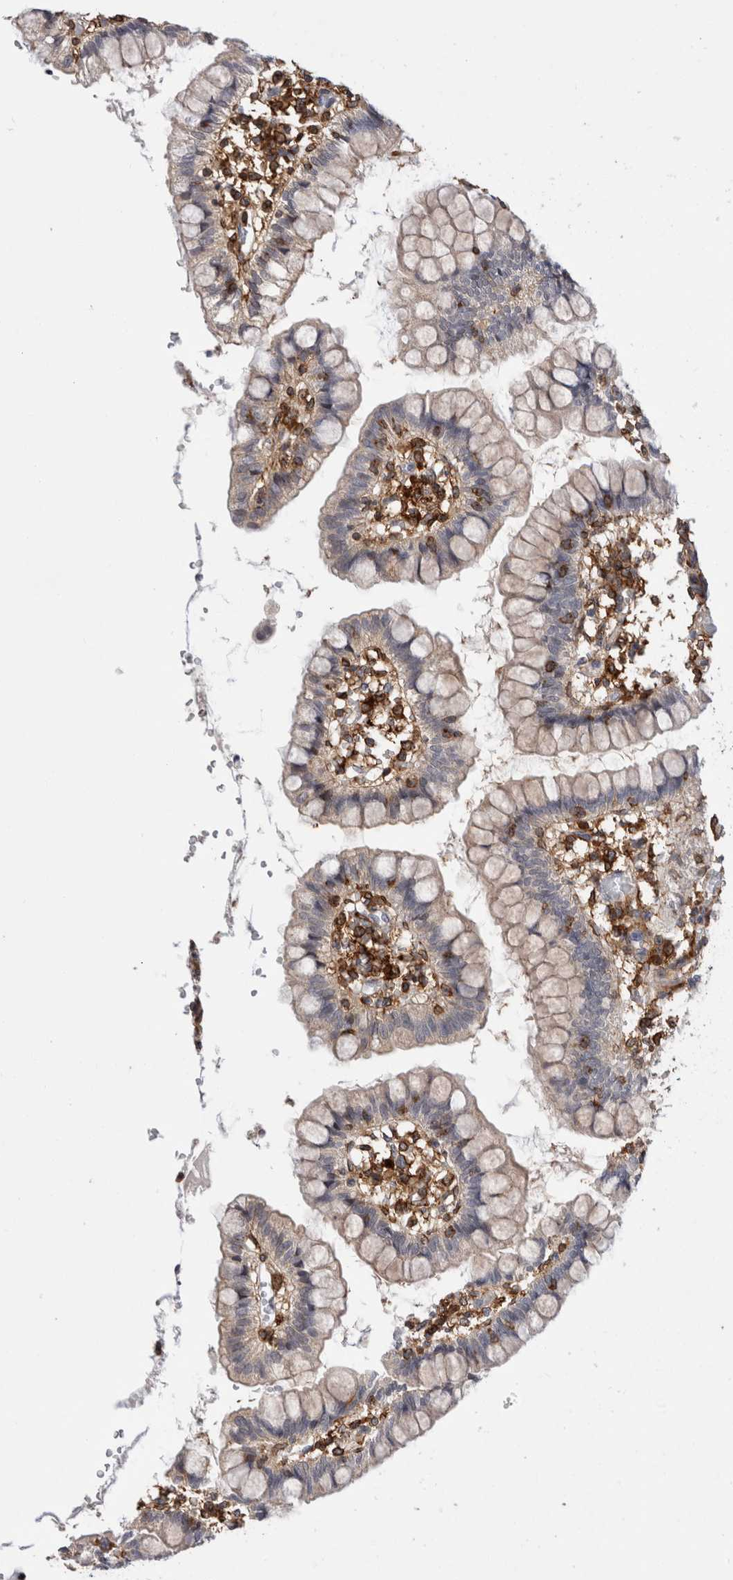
{"staining": {"intensity": "weak", "quantity": "<25%", "location": "cytoplasmic/membranous"}, "tissue": "small intestine", "cell_type": "Glandular cells", "image_type": "normal", "snomed": [{"axis": "morphology", "description": "Normal tissue, NOS"}, {"axis": "morphology", "description": "Developmental malformation"}, {"axis": "topography", "description": "Small intestine"}], "caption": "Immunohistochemistry of normal human small intestine displays no positivity in glandular cells.", "gene": "CCDC88B", "patient": {"sex": "male"}}